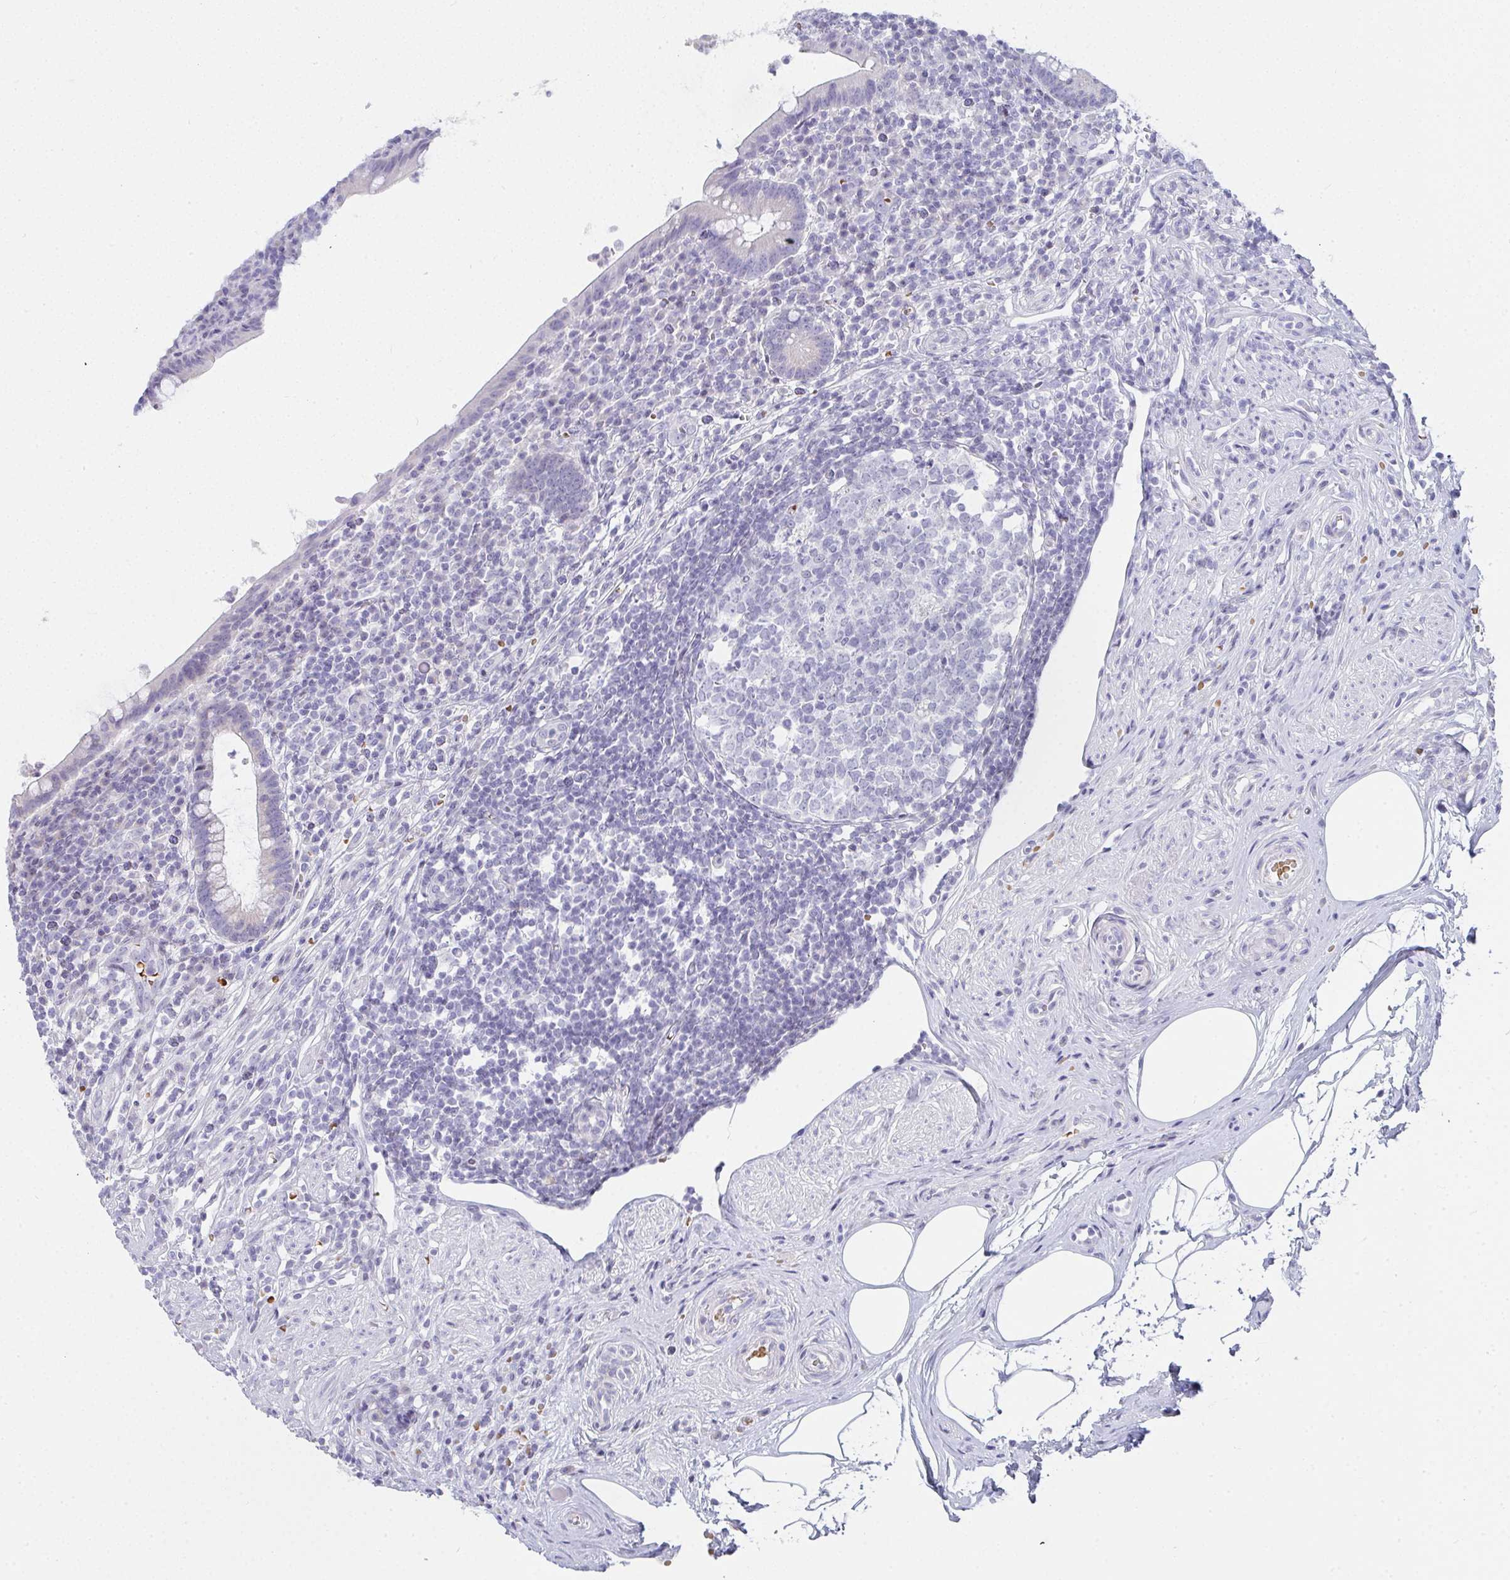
{"staining": {"intensity": "weak", "quantity": "<25%", "location": "cytoplasmic/membranous"}, "tissue": "appendix", "cell_type": "Glandular cells", "image_type": "normal", "snomed": [{"axis": "morphology", "description": "Normal tissue, NOS"}, {"axis": "topography", "description": "Appendix"}], "caption": "A micrograph of appendix stained for a protein exhibits no brown staining in glandular cells. (Brightfield microscopy of DAB (3,3'-diaminobenzidine) IHC at high magnification).", "gene": "ZNF182", "patient": {"sex": "female", "age": 56}}